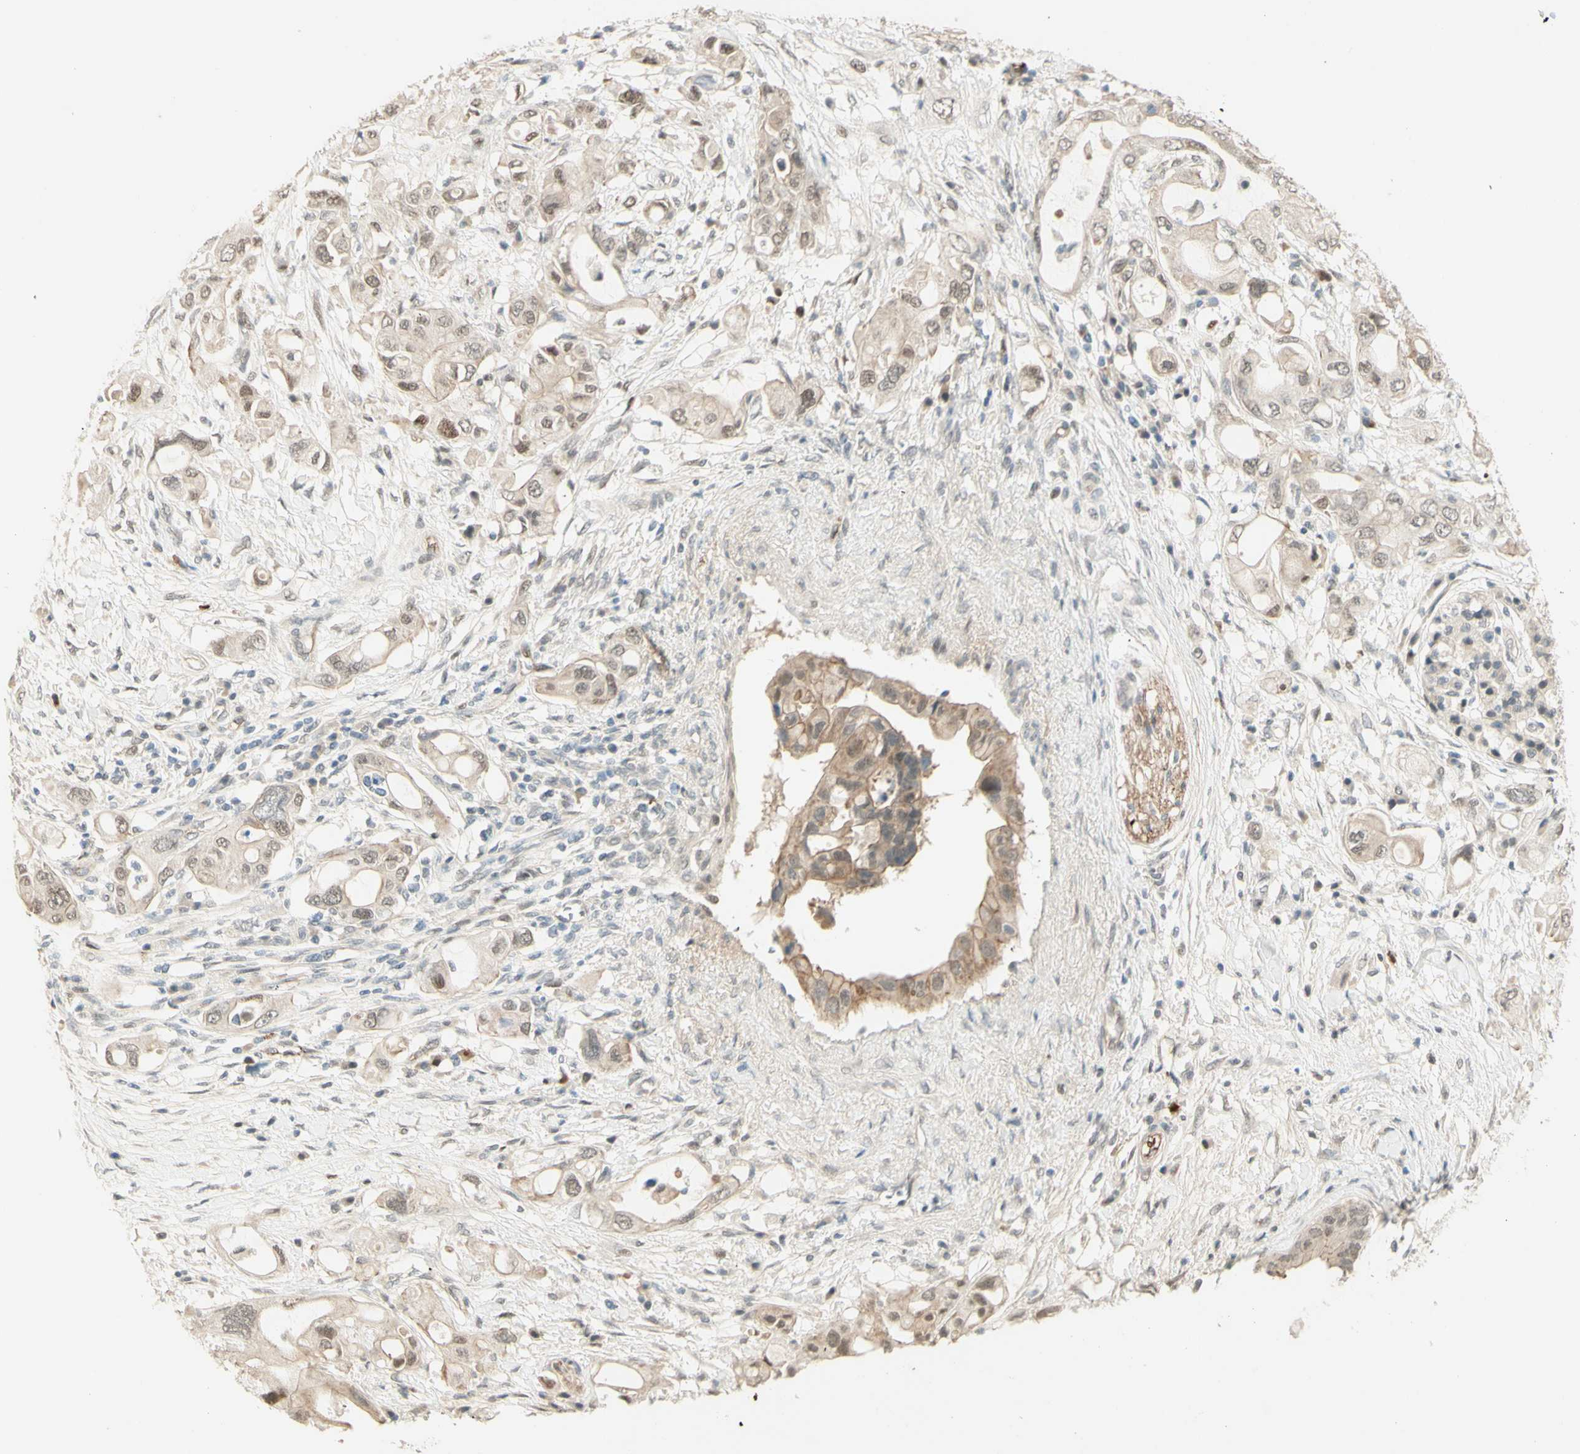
{"staining": {"intensity": "weak", "quantity": ">75%", "location": "cytoplasmic/membranous,nuclear"}, "tissue": "pancreatic cancer", "cell_type": "Tumor cells", "image_type": "cancer", "snomed": [{"axis": "morphology", "description": "Adenocarcinoma, NOS"}, {"axis": "topography", "description": "Pancreas"}], "caption": "An image of adenocarcinoma (pancreatic) stained for a protein shows weak cytoplasmic/membranous and nuclear brown staining in tumor cells.", "gene": "ANGPT2", "patient": {"sex": "female", "age": 56}}